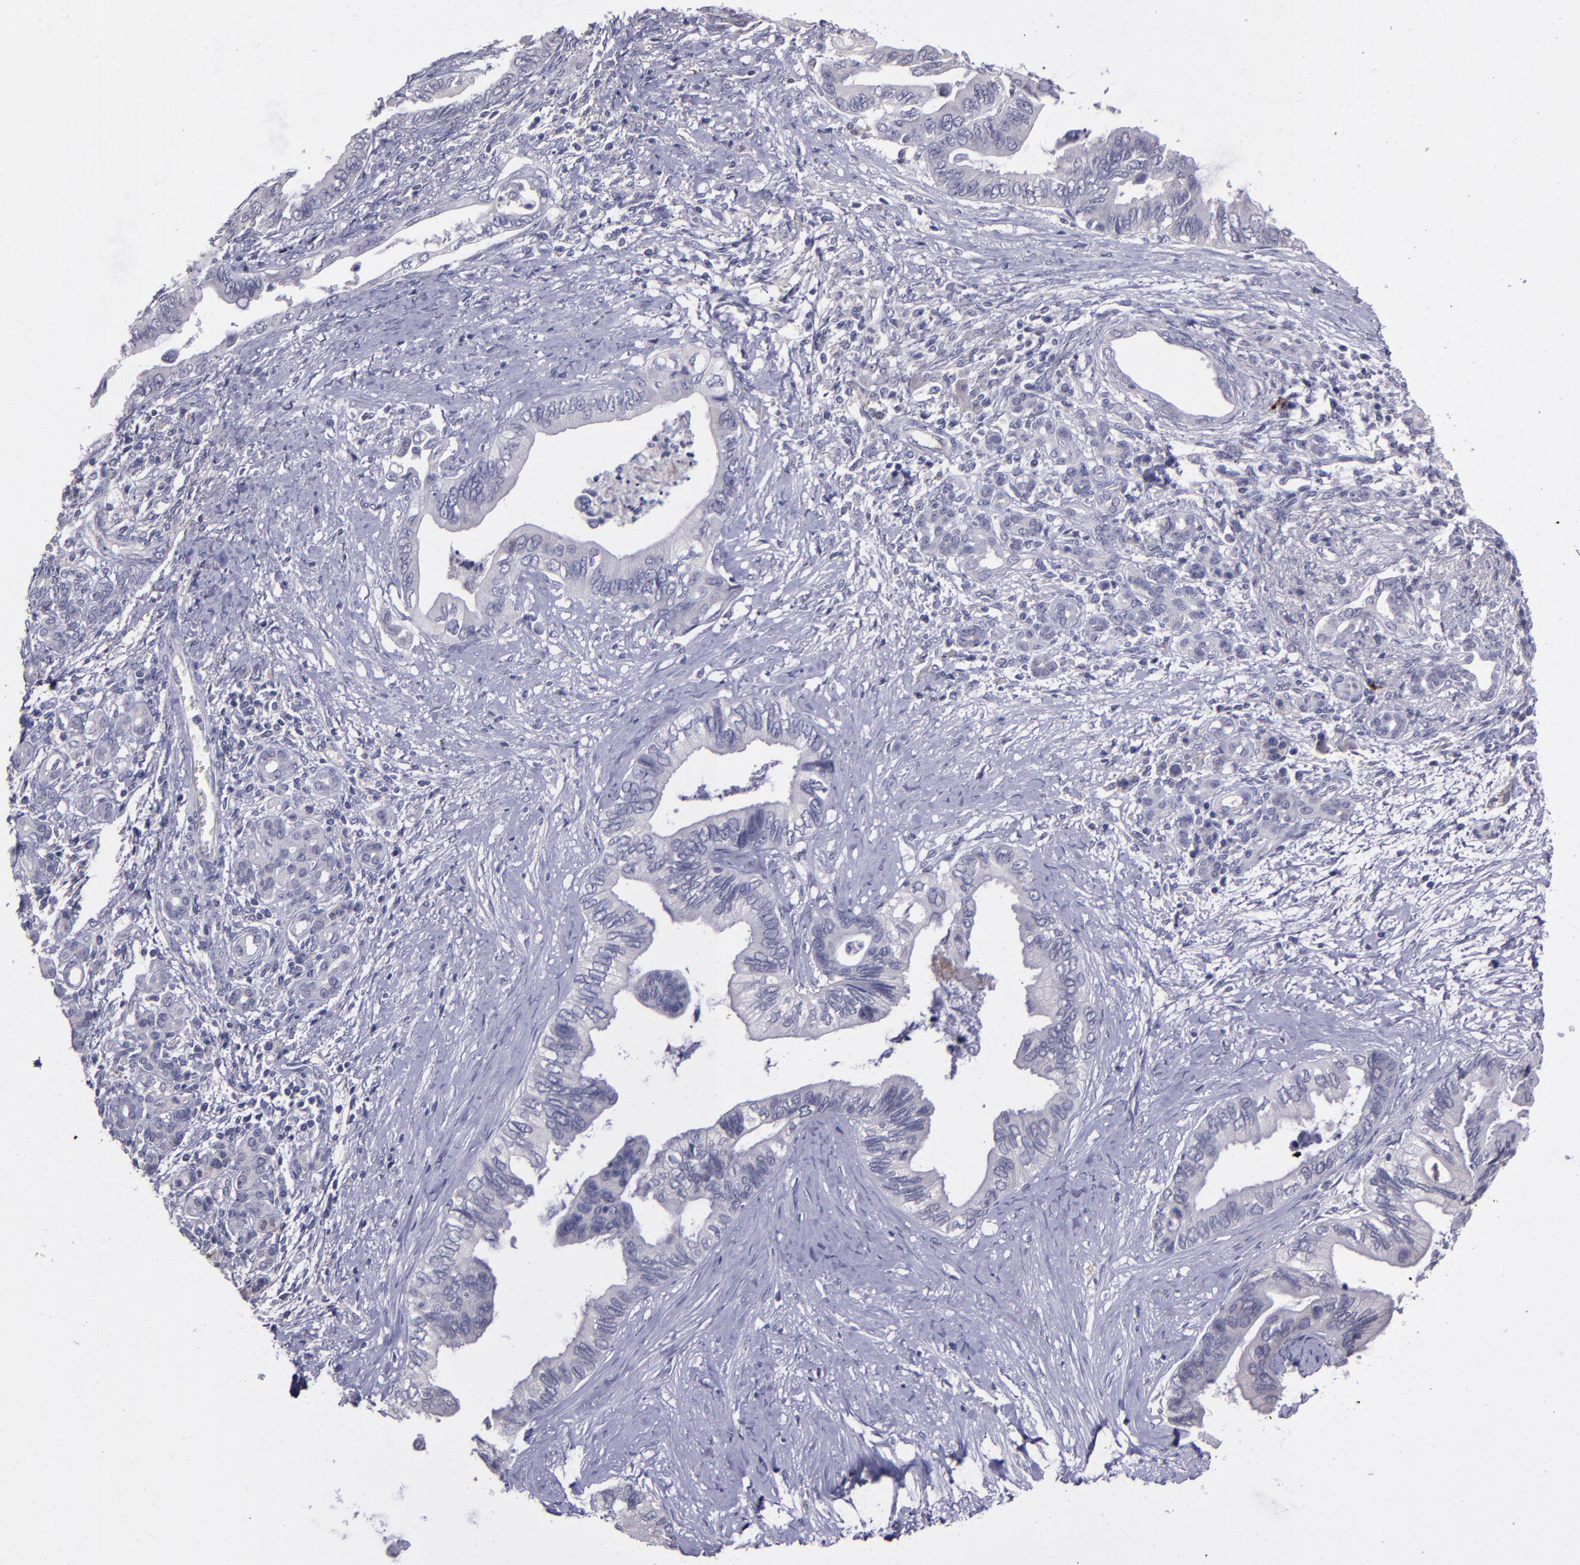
{"staining": {"intensity": "negative", "quantity": "none", "location": "none"}, "tissue": "pancreatic cancer", "cell_type": "Tumor cells", "image_type": "cancer", "snomed": [{"axis": "morphology", "description": "Adenocarcinoma, NOS"}, {"axis": "topography", "description": "Pancreas"}], "caption": "Immunohistochemical staining of human pancreatic cancer (adenocarcinoma) demonstrates no significant staining in tumor cells. The staining was performed using DAB (3,3'-diaminobenzidine) to visualize the protein expression in brown, while the nuclei were stained in blue with hematoxylin (Magnification: 20x).", "gene": "MASP1", "patient": {"sex": "female", "age": 66}}